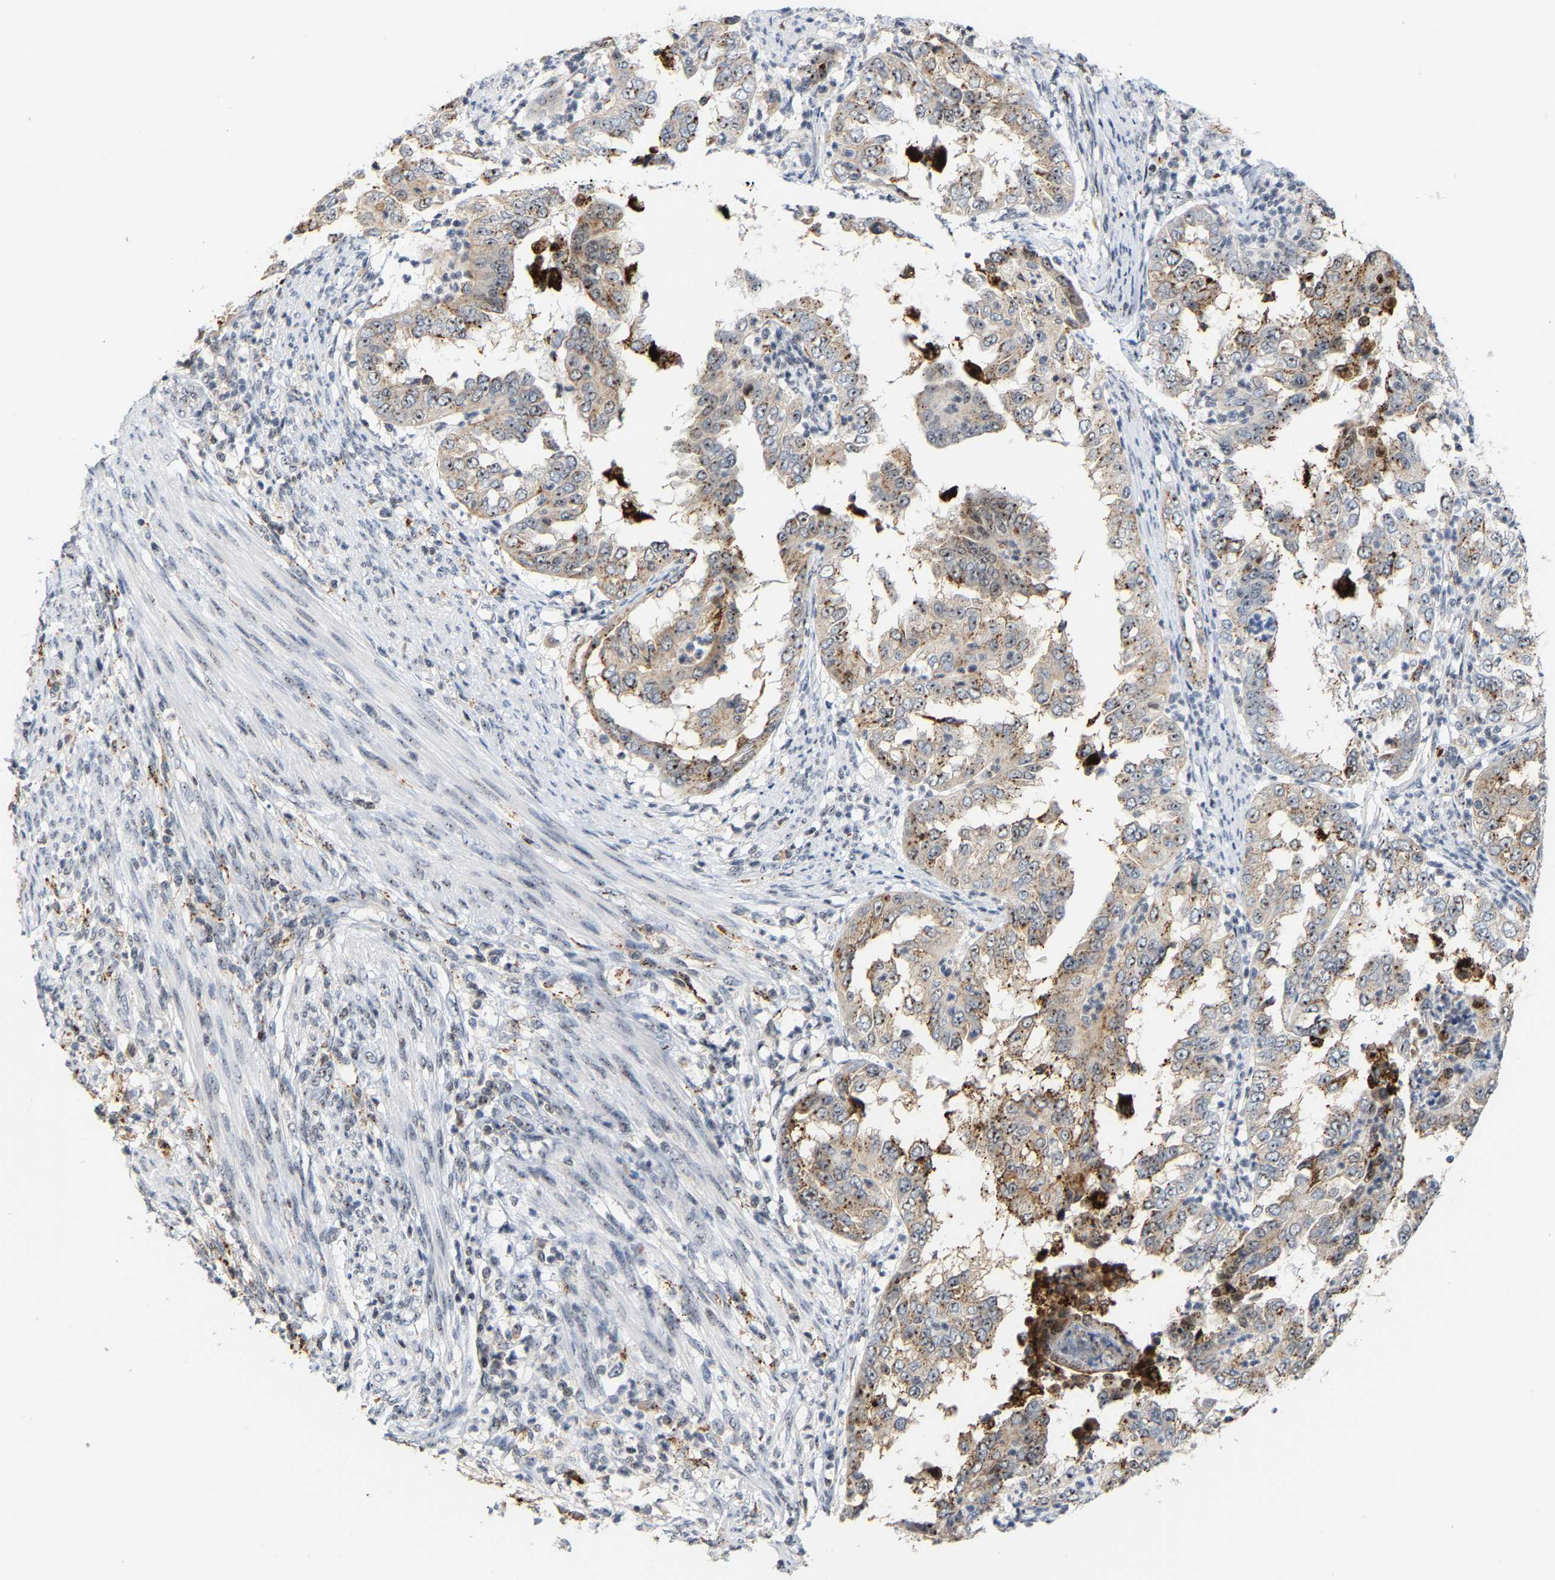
{"staining": {"intensity": "moderate", "quantity": "<25%", "location": "cytoplasmic/membranous,nuclear"}, "tissue": "endometrial cancer", "cell_type": "Tumor cells", "image_type": "cancer", "snomed": [{"axis": "morphology", "description": "Adenocarcinoma, NOS"}, {"axis": "topography", "description": "Endometrium"}], "caption": "Endometrial adenocarcinoma was stained to show a protein in brown. There is low levels of moderate cytoplasmic/membranous and nuclear expression in about <25% of tumor cells. The staining is performed using DAB (3,3'-diaminobenzidine) brown chromogen to label protein expression. The nuclei are counter-stained blue using hematoxylin.", "gene": "NOP58", "patient": {"sex": "female", "age": 85}}